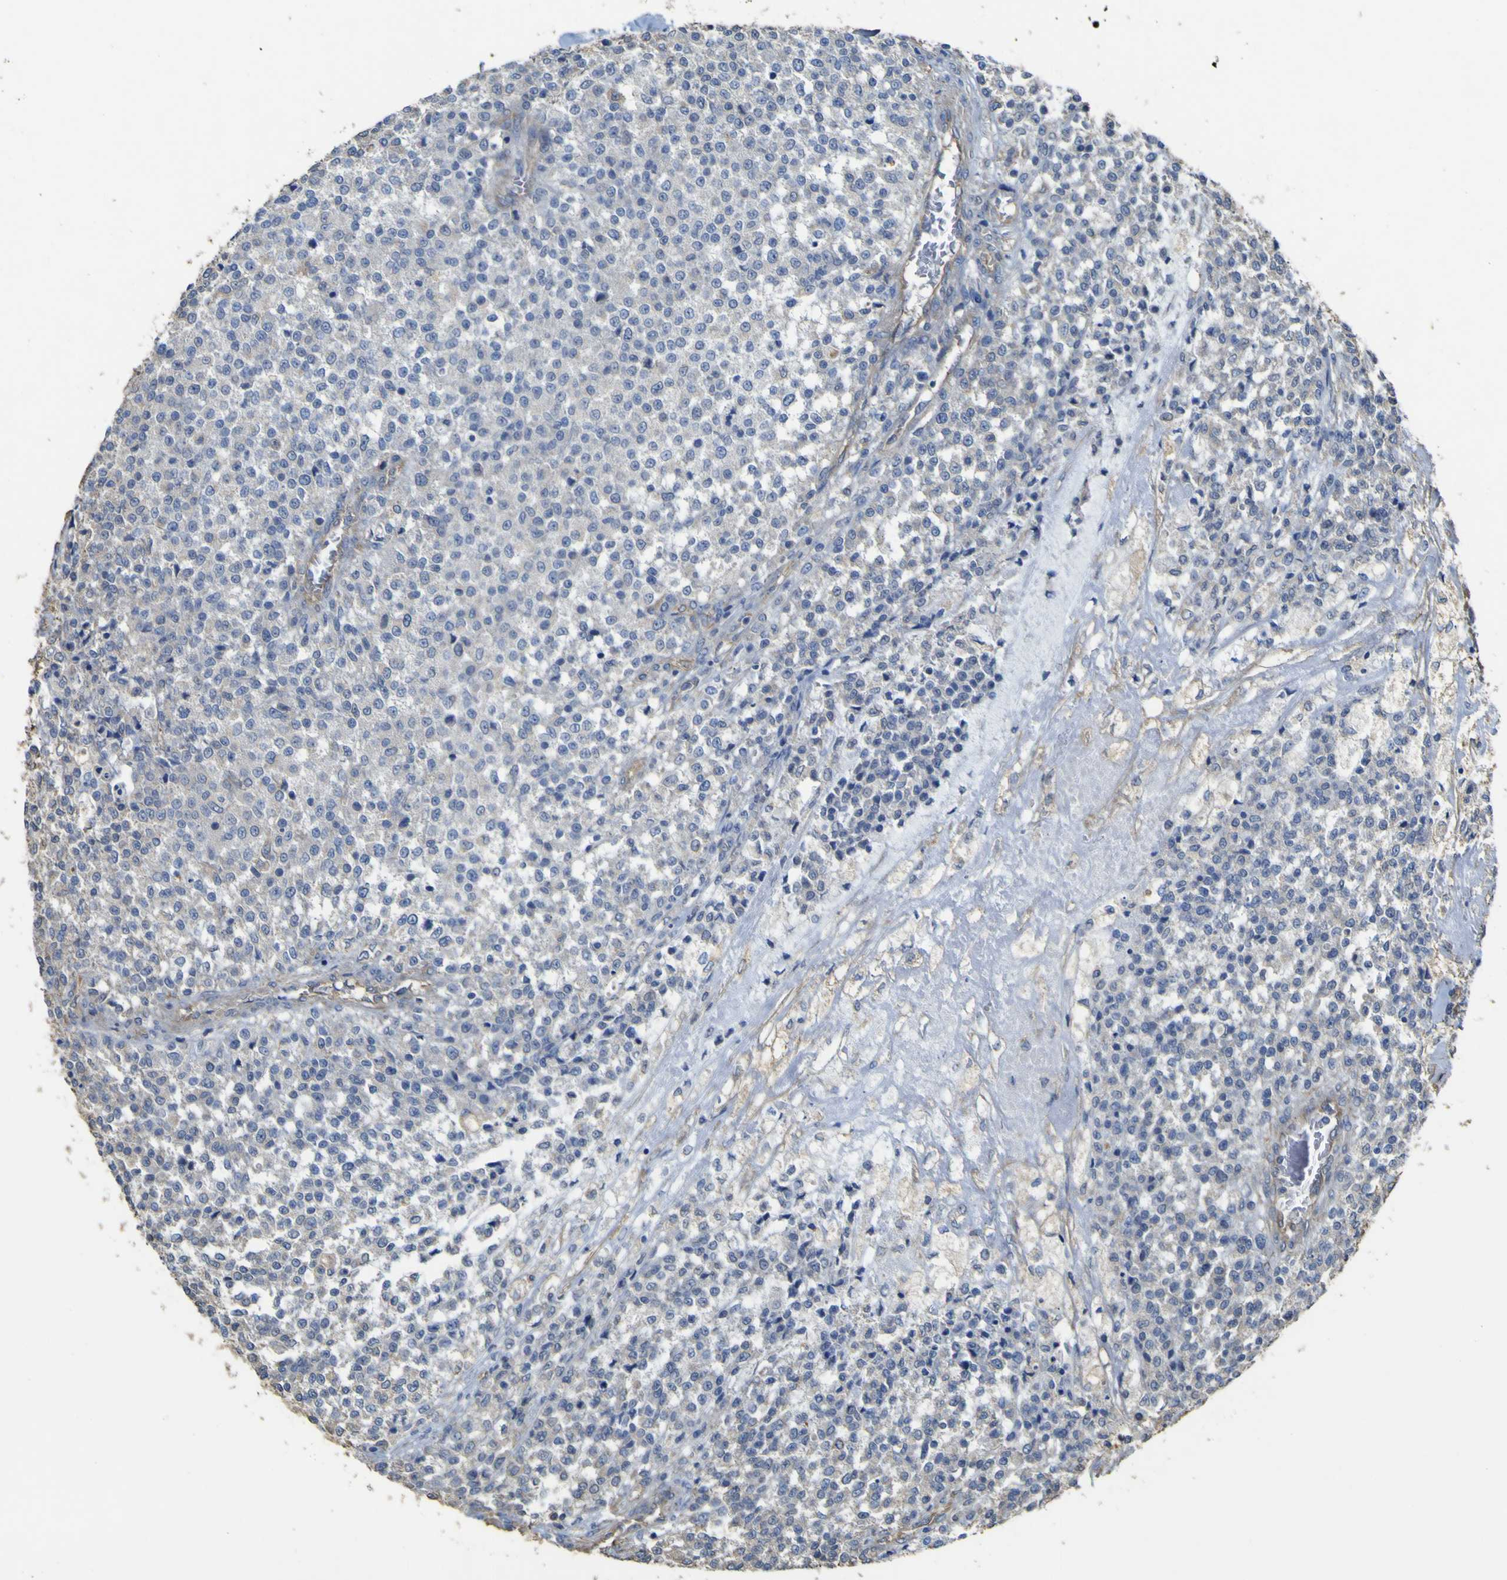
{"staining": {"intensity": "weak", "quantity": "<25%", "location": "cytoplasmic/membranous"}, "tissue": "testis cancer", "cell_type": "Tumor cells", "image_type": "cancer", "snomed": [{"axis": "morphology", "description": "Seminoma, NOS"}, {"axis": "topography", "description": "Testis"}], "caption": "This is a photomicrograph of IHC staining of testis seminoma, which shows no expression in tumor cells. (Brightfield microscopy of DAB (3,3'-diaminobenzidine) IHC at high magnification).", "gene": "TNFSF15", "patient": {"sex": "male", "age": 59}}